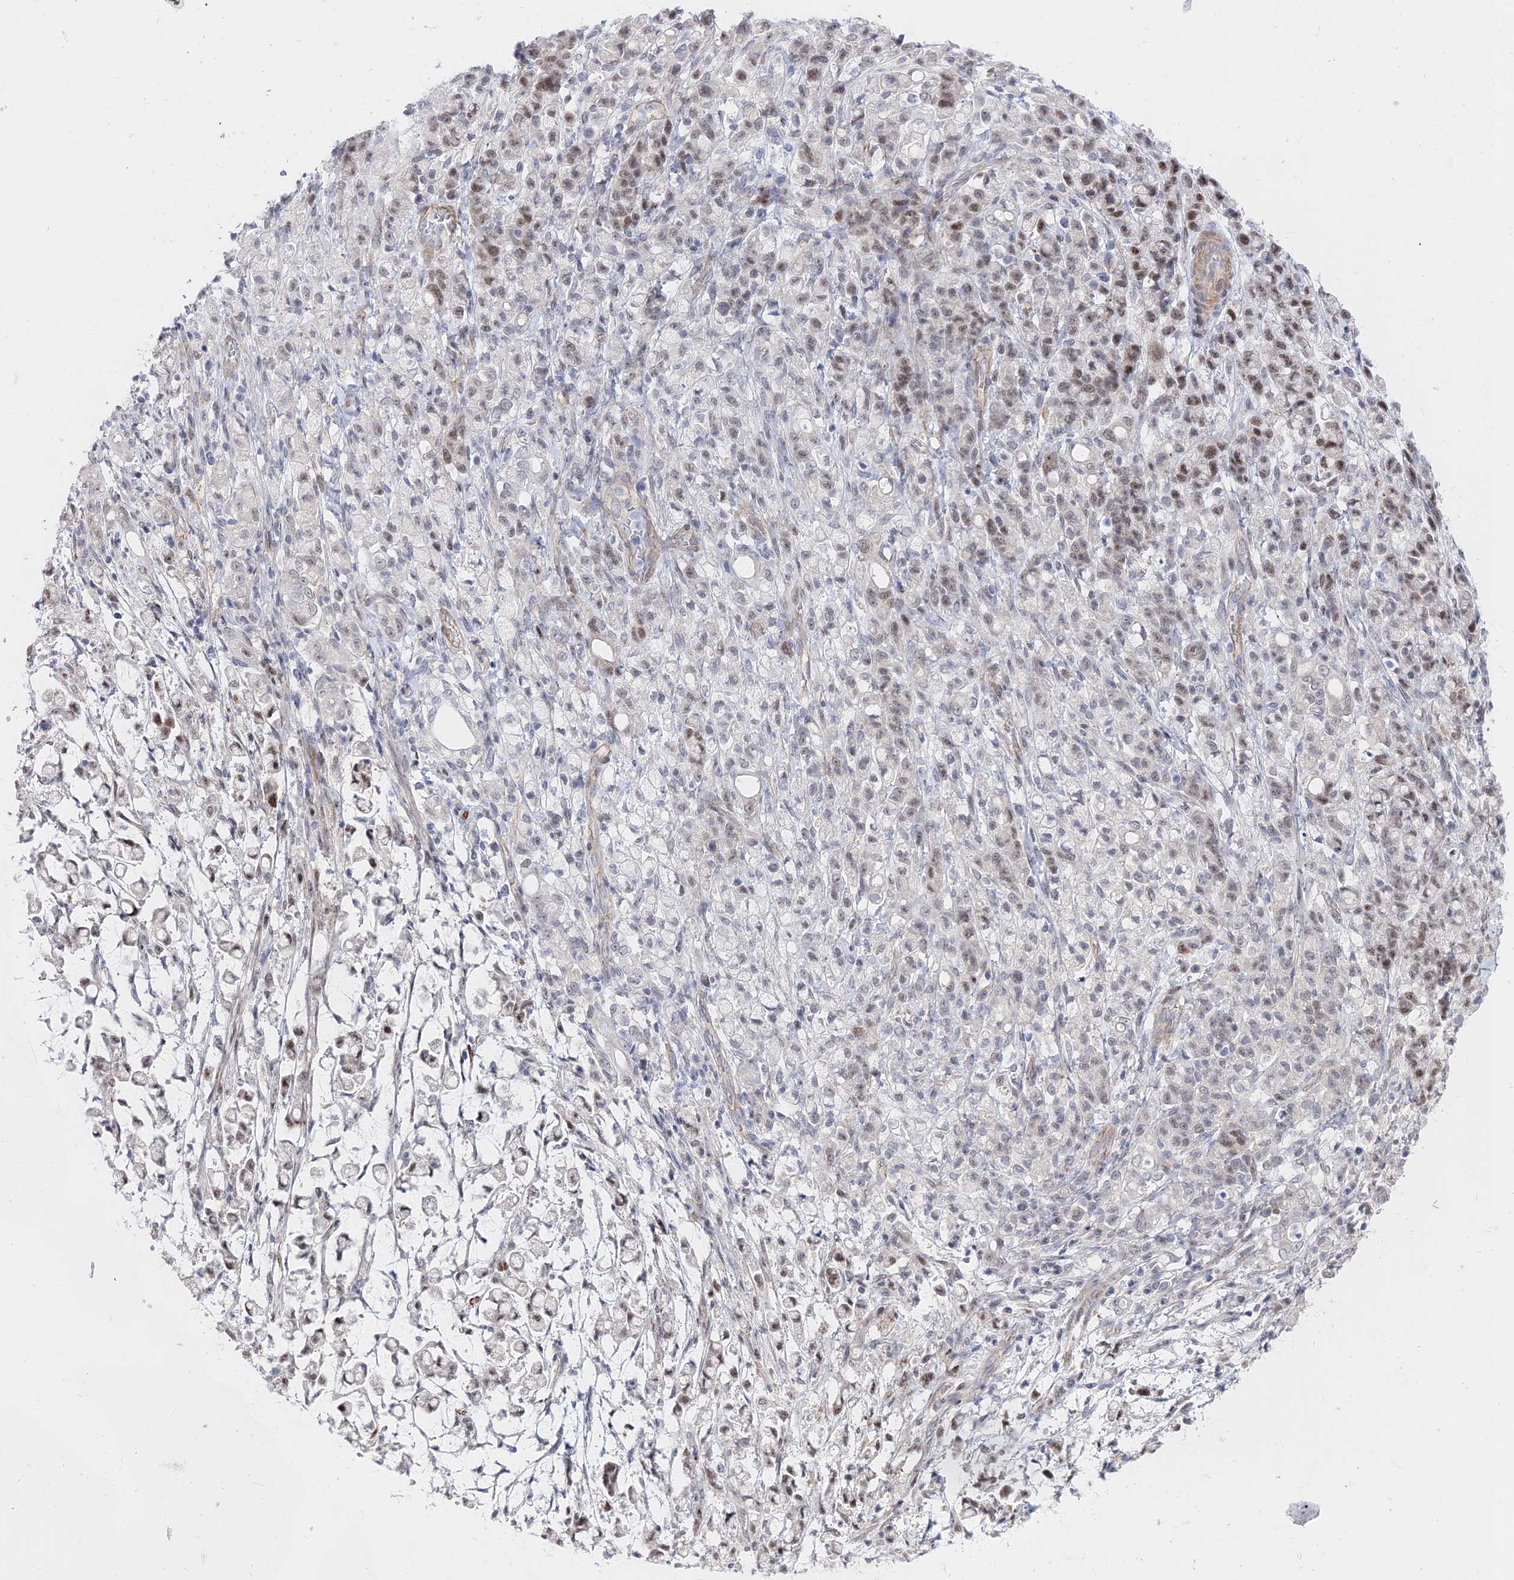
{"staining": {"intensity": "moderate", "quantity": "25%-75%", "location": "nuclear"}, "tissue": "stomach cancer", "cell_type": "Tumor cells", "image_type": "cancer", "snomed": [{"axis": "morphology", "description": "Adenocarcinoma, NOS"}, {"axis": "topography", "description": "Stomach"}], "caption": "Protein staining of adenocarcinoma (stomach) tissue displays moderate nuclear positivity in about 25%-75% of tumor cells. (DAB IHC, brown staining for protein, blue staining for nuclei).", "gene": "CFAP92", "patient": {"sex": "female", "age": 60}}